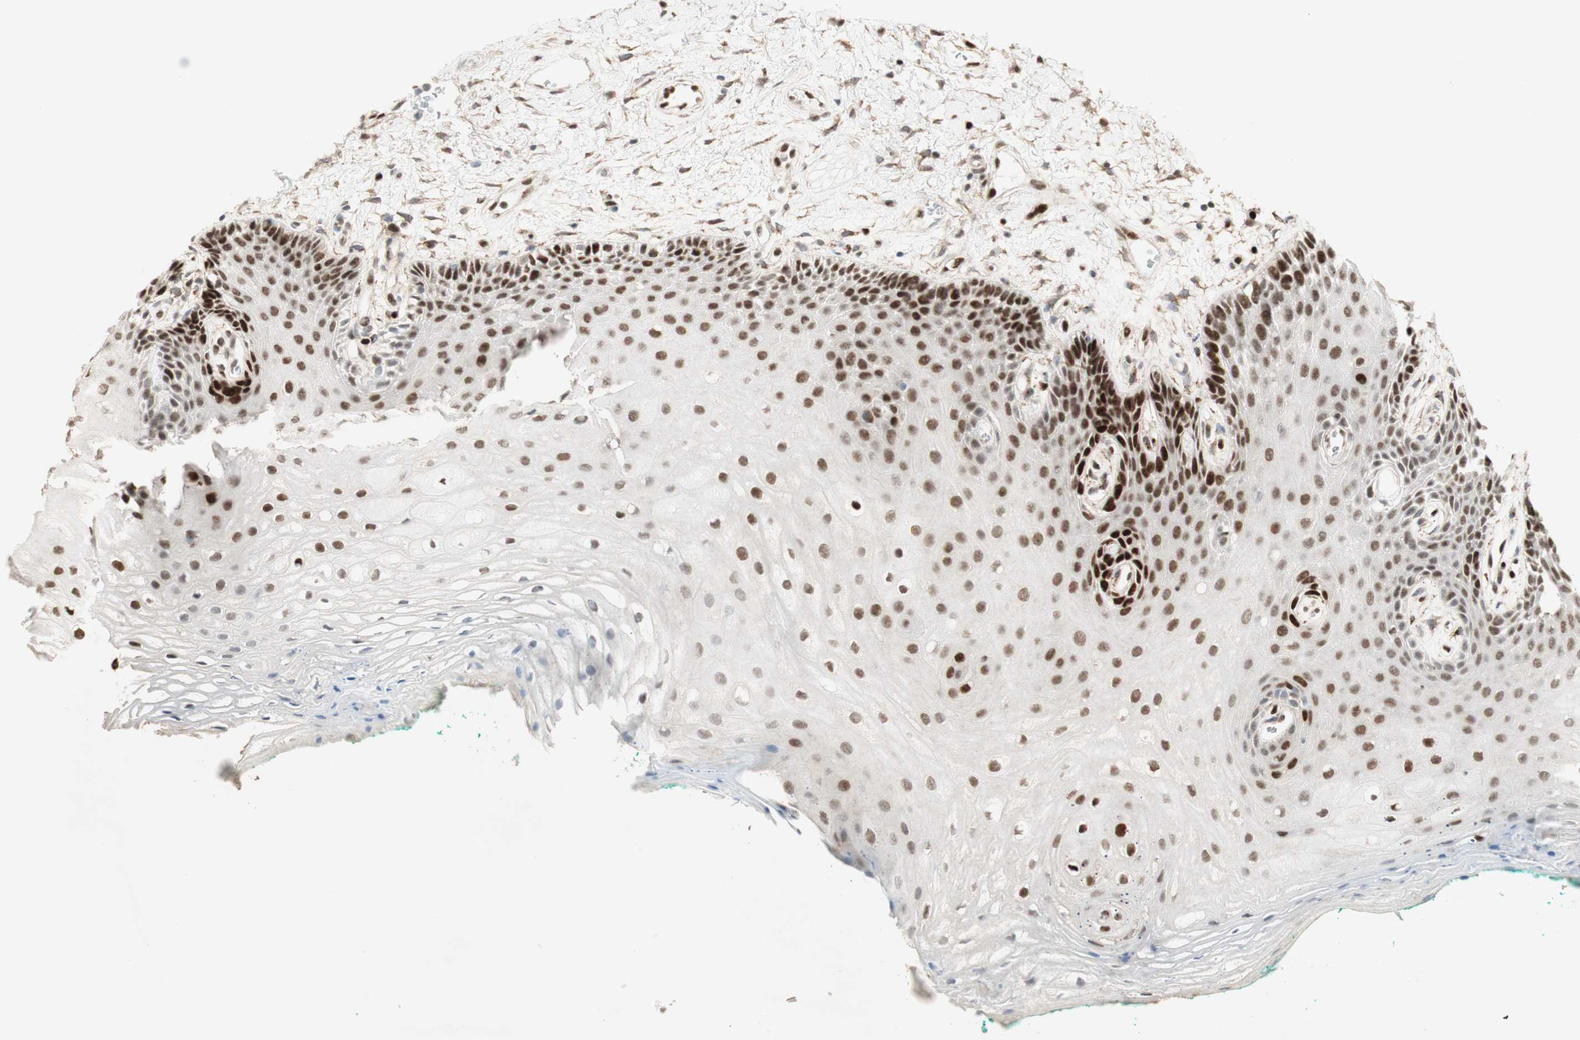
{"staining": {"intensity": "strong", "quantity": "25%-75%", "location": "nuclear"}, "tissue": "oral mucosa", "cell_type": "Squamous epithelial cells", "image_type": "normal", "snomed": [{"axis": "morphology", "description": "Normal tissue, NOS"}, {"axis": "topography", "description": "Skeletal muscle"}, {"axis": "topography", "description": "Oral tissue"}, {"axis": "topography", "description": "Peripheral nerve tissue"}], "caption": "Immunohistochemical staining of benign human oral mucosa shows strong nuclear protein staining in about 25%-75% of squamous epithelial cells. The protein is shown in brown color, while the nuclei are stained blue.", "gene": "FOXP1", "patient": {"sex": "female", "age": 84}}